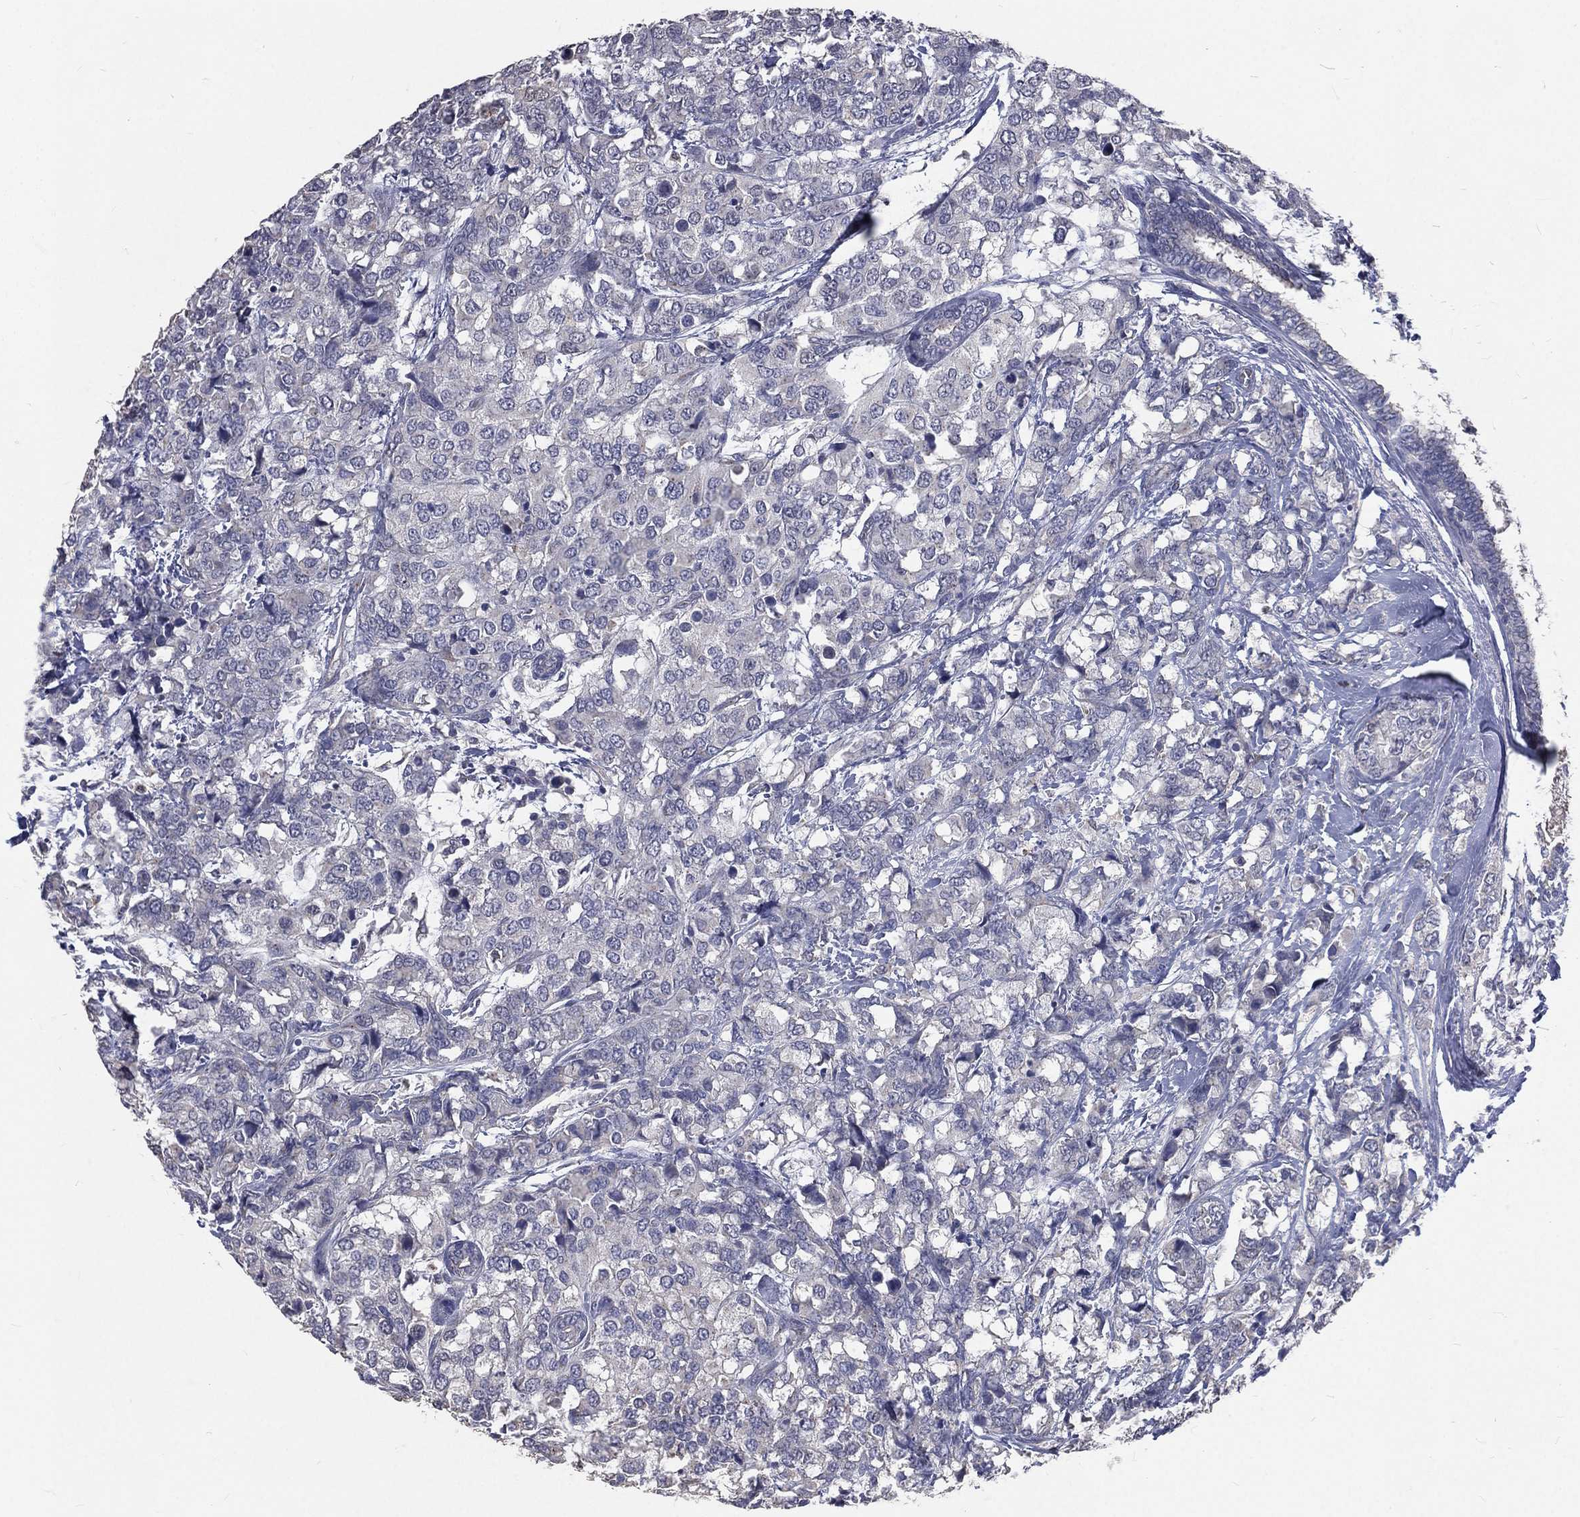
{"staining": {"intensity": "negative", "quantity": "none", "location": "none"}, "tissue": "breast cancer", "cell_type": "Tumor cells", "image_type": "cancer", "snomed": [{"axis": "morphology", "description": "Lobular carcinoma"}, {"axis": "topography", "description": "Breast"}], "caption": "Immunohistochemistry of breast cancer displays no staining in tumor cells.", "gene": "CROCC", "patient": {"sex": "female", "age": 59}}